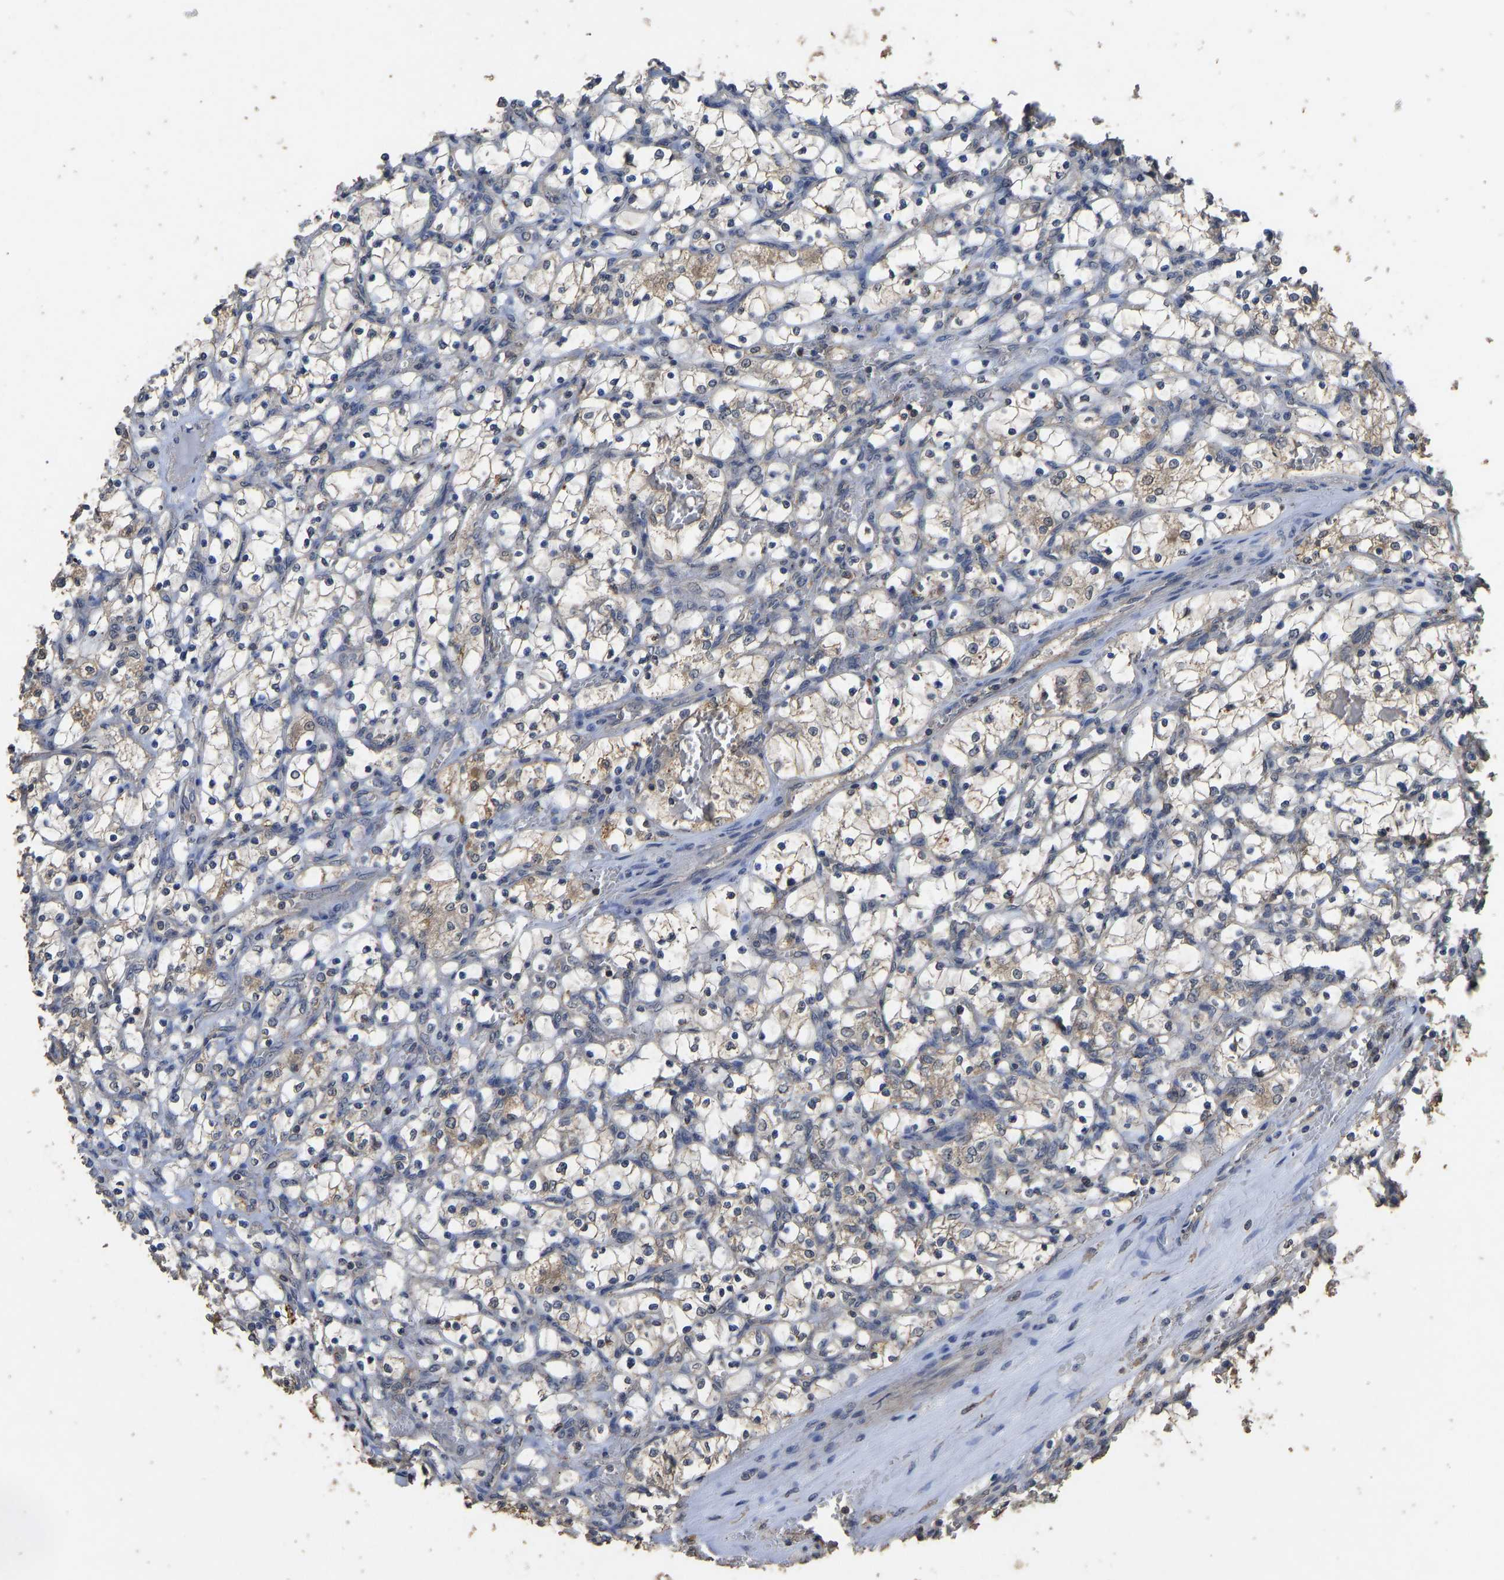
{"staining": {"intensity": "negative", "quantity": "none", "location": "none"}, "tissue": "renal cancer", "cell_type": "Tumor cells", "image_type": "cancer", "snomed": [{"axis": "morphology", "description": "Adenocarcinoma, NOS"}, {"axis": "topography", "description": "Kidney"}], "caption": "Micrograph shows no significant protein positivity in tumor cells of renal adenocarcinoma.", "gene": "CIDEC", "patient": {"sex": "female", "age": 69}}